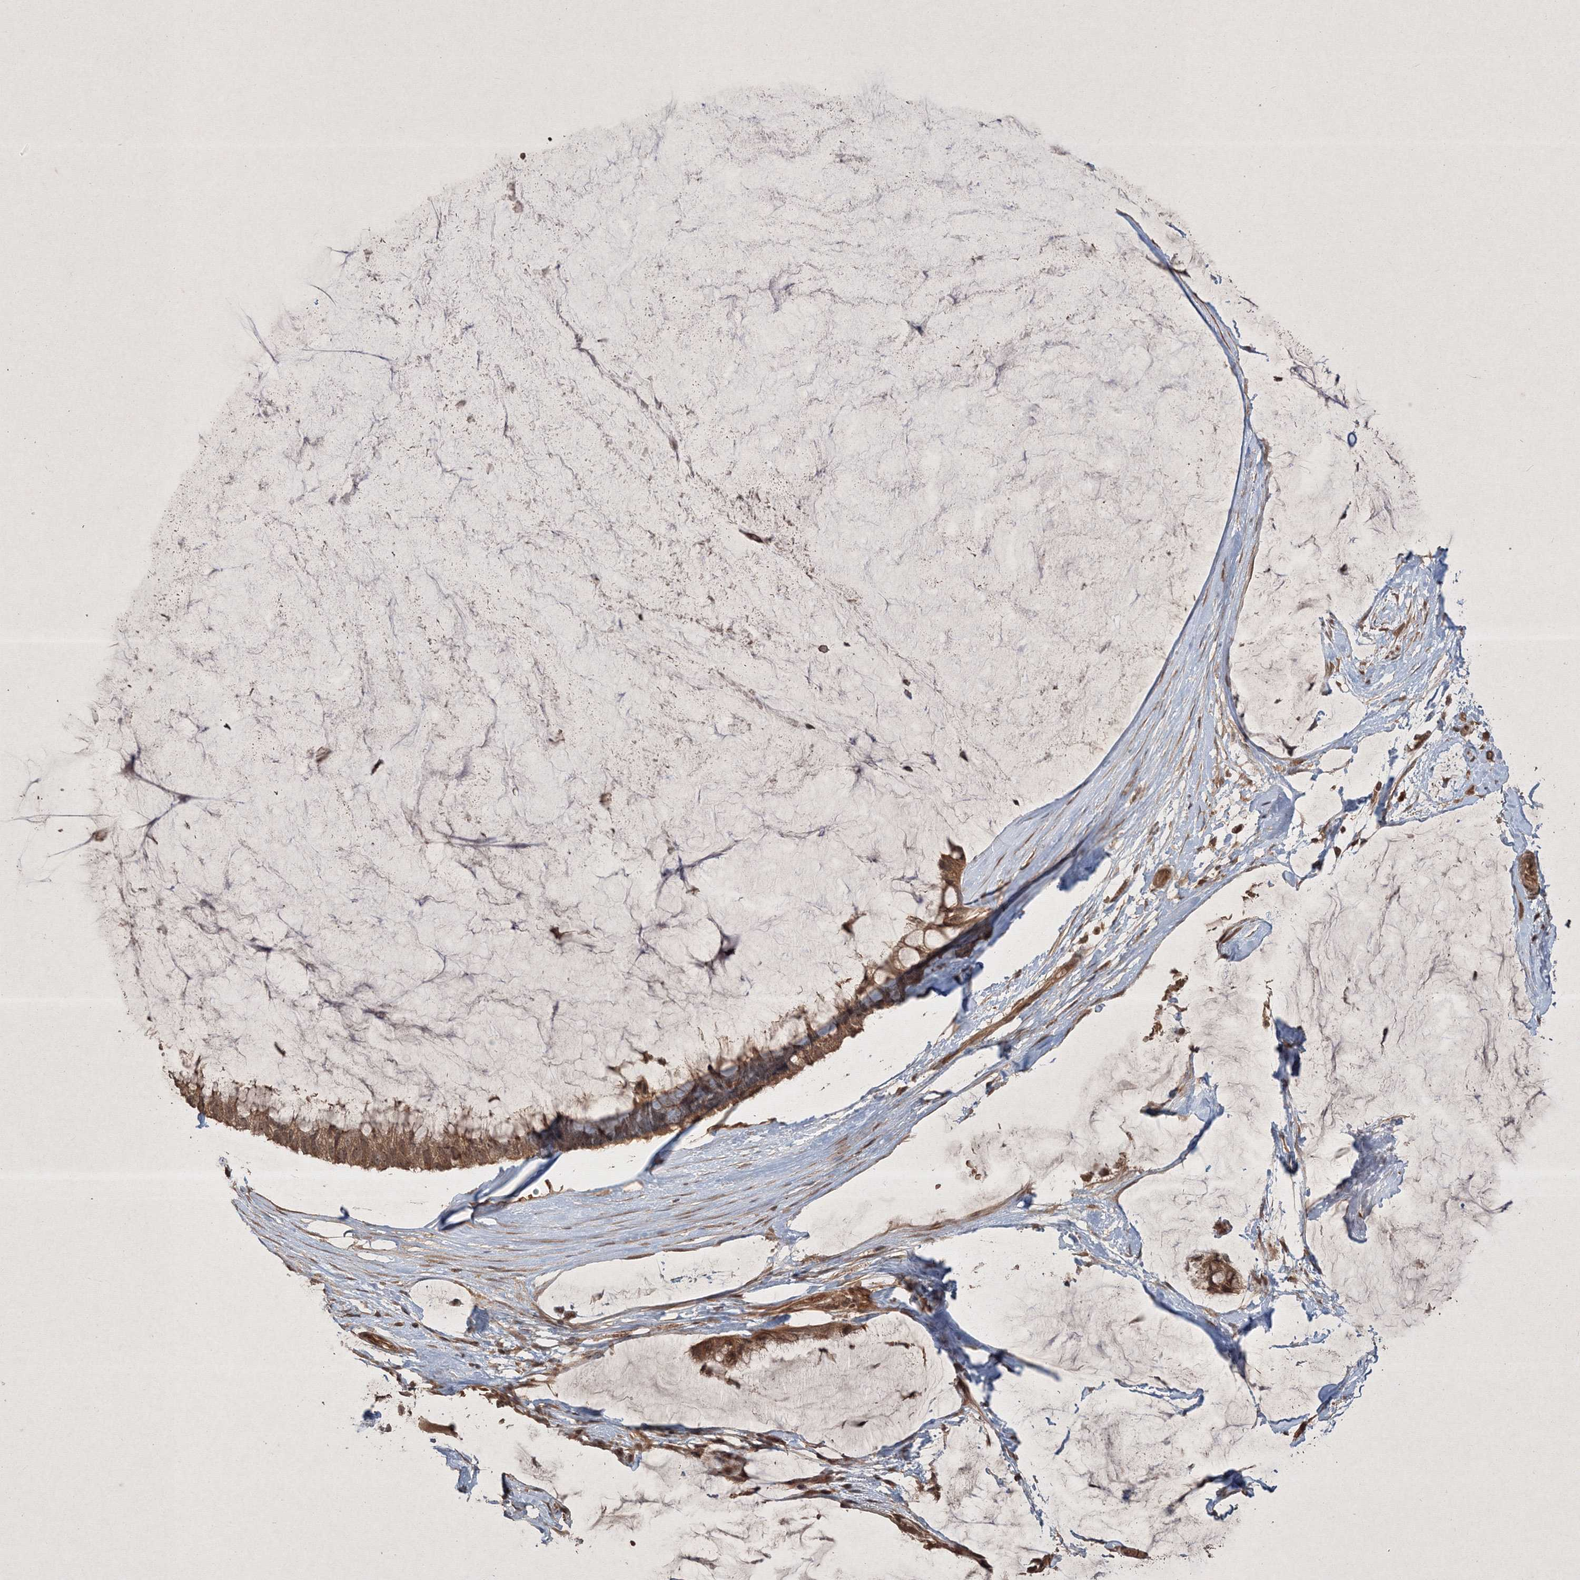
{"staining": {"intensity": "moderate", "quantity": ">75%", "location": "cytoplasmic/membranous"}, "tissue": "ovarian cancer", "cell_type": "Tumor cells", "image_type": "cancer", "snomed": [{"axis": "morphology", "description": "Cystadenocarcinoma, mucinous, NOS"}, {"axis": "topography", "description": "Ovary"}], "caption": "Human mucinous cystadenocarcinoma (ovarian) stained for a protein (brown) reveals moderate cytoplasmic/membranous positive positivity in approximately >75% of tumor cells.", "gene": "PELI3", "patient": {"sex": "female", "age": 39}}